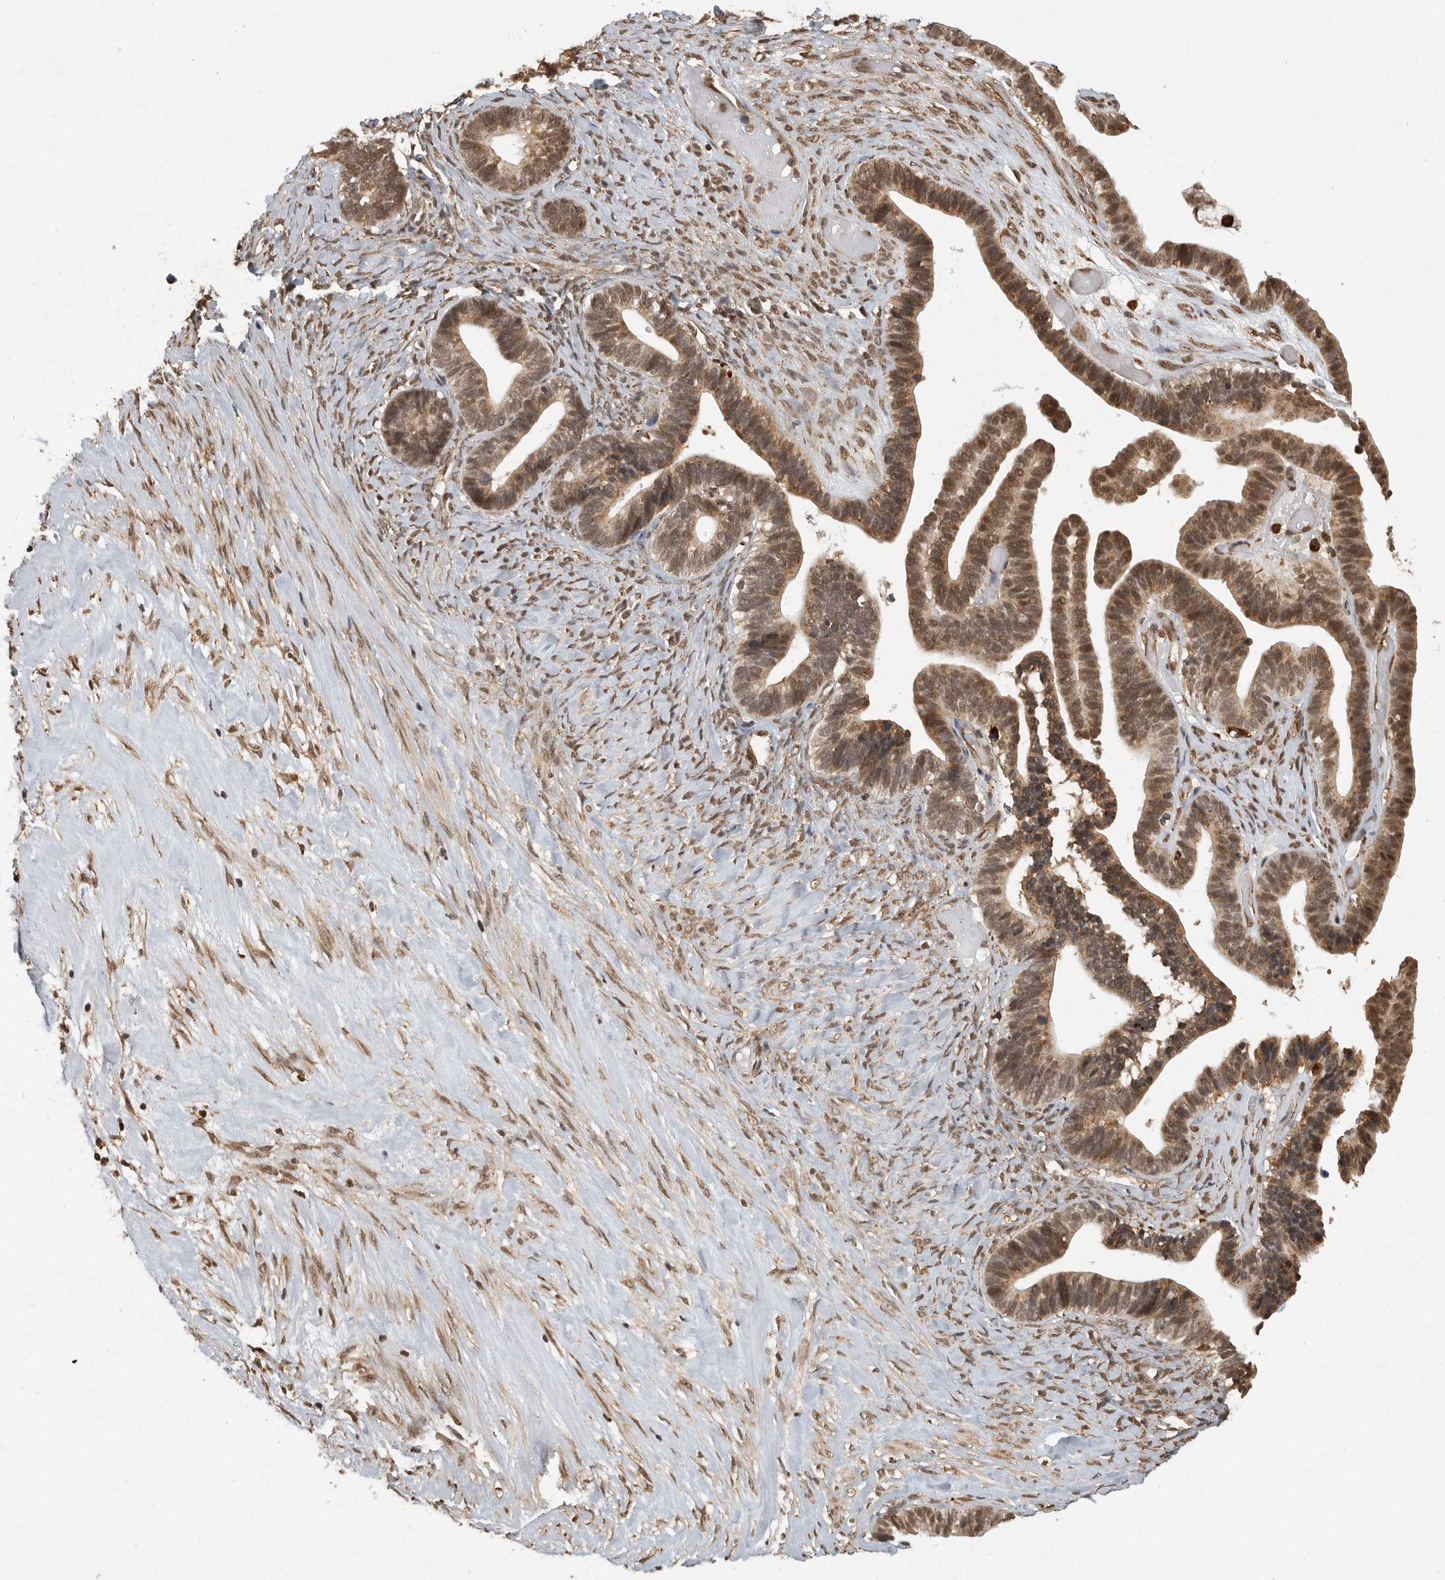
{"staining": {"intensity": "moderate", "quantity": ">75%", "location": "cytoplasmic/membranous,nuclear"}, "tissue": "ovarian cancer", "cell_type": "Tumor cells", "image_type": "cancer", "snomed": [{"axis": "morphology", "description": "Cystadenocarcinoma, serous, NOS"}, {"axis": "topography", "description": "Ovary"}], "caption": "The image shows staining of ovarian cancer (serous cystadenocarcinoma), revealing moderate cytoplasmic/membranous and nuclear protein expression (brown color) within tumor cells.", "gene": "ZNF83", "patient": {"sex": "female", "age": 56}}